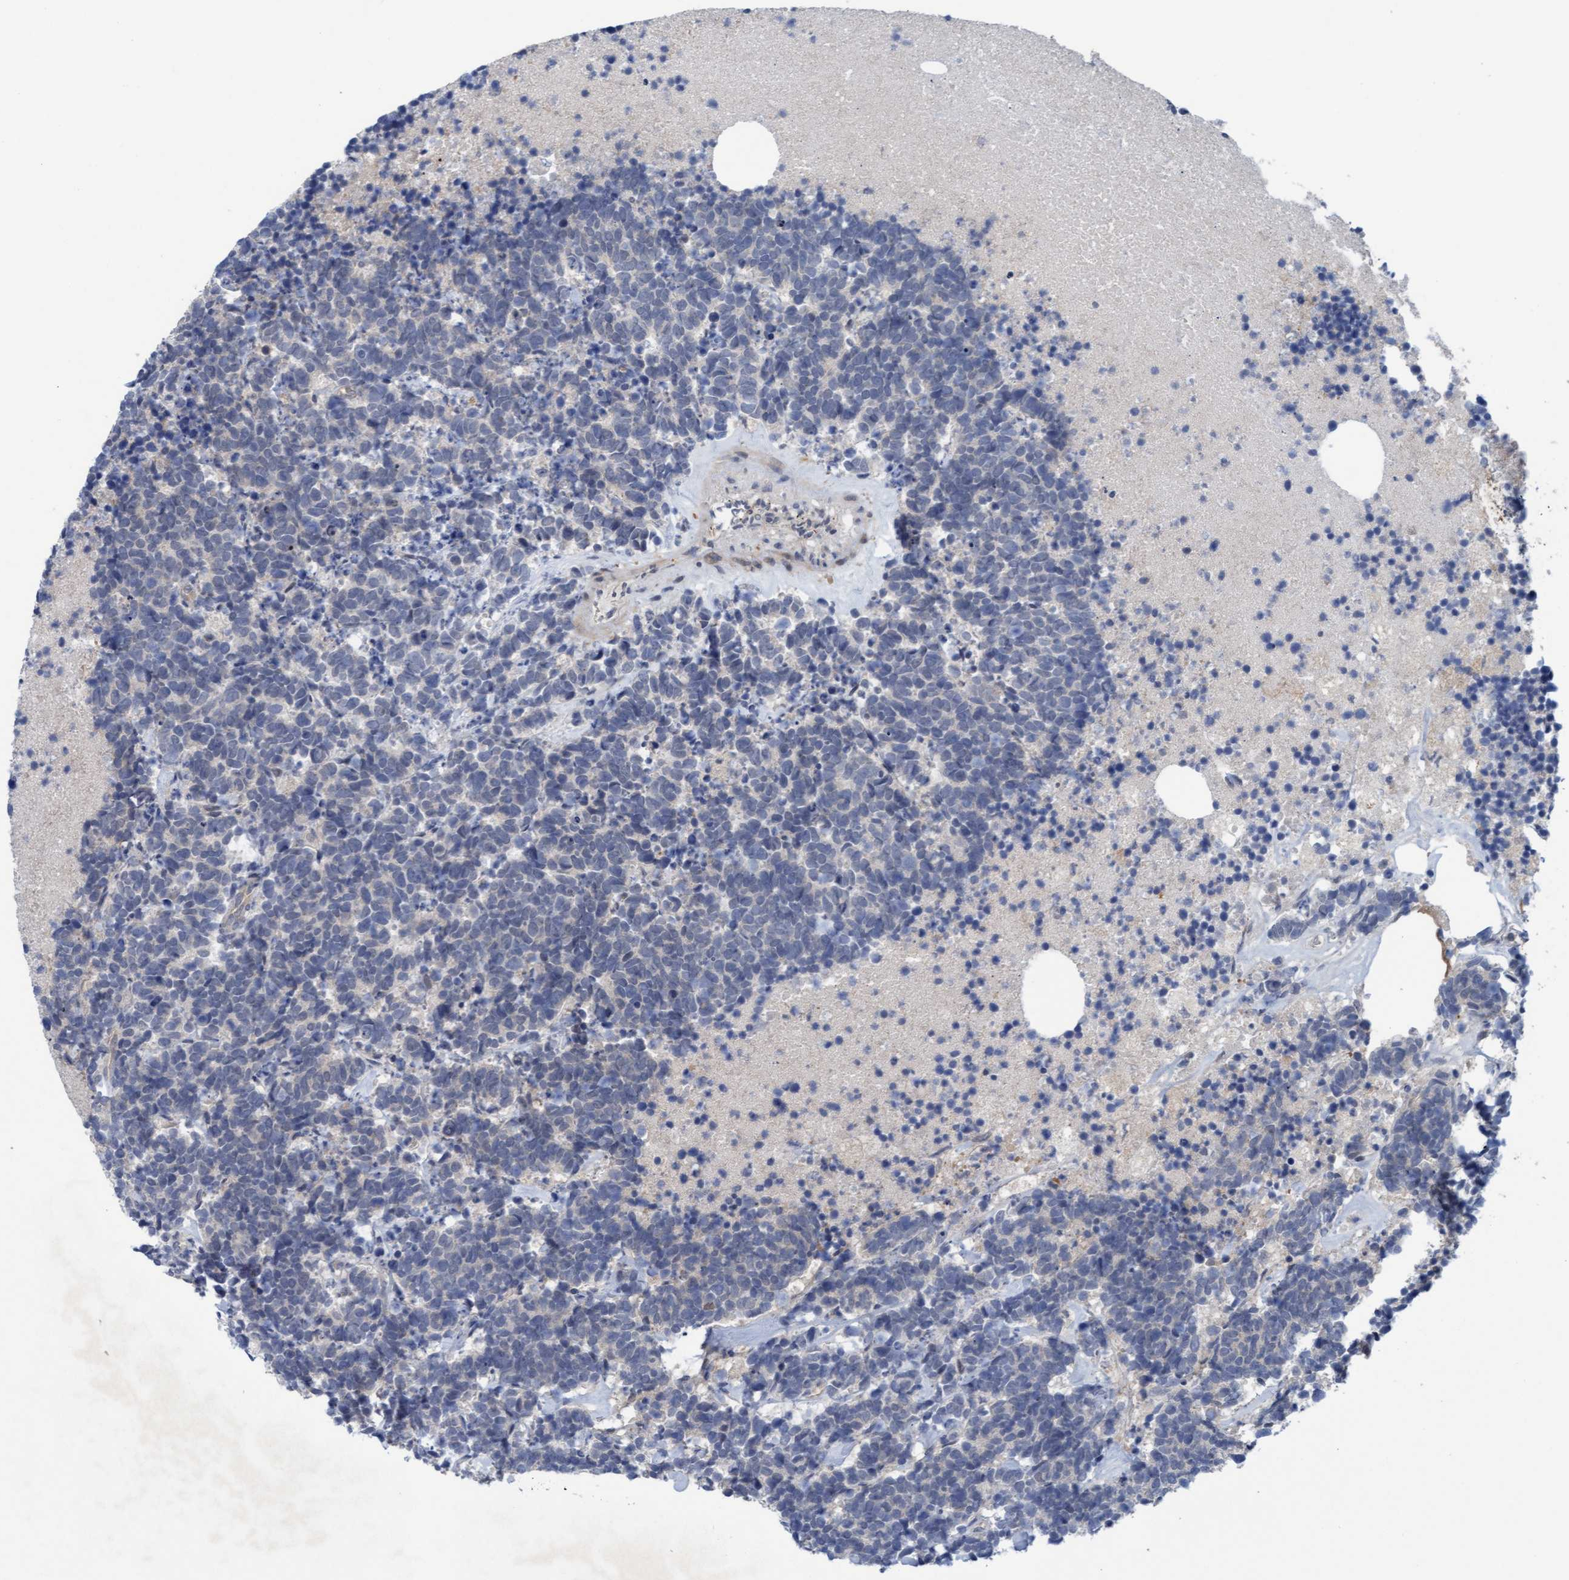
{"staining": {"intensity": "negative", "quantity": "none", "location": "none"}, "tissue": "carcinoid", "cell_type": "Tumor cells", "image_type": "cancer", "snomed": [{"axis": "morphology", "description": "Carcinoma, NOS"}, {"axis": "morphology", "description": "Carcinoid, malignant, NOS"}, {"axis": "topography", "description": "Urinary bladder"}], "caption": "There is no significant positivity in tumor cells of carcinoid. Nuclei are stained in blue.", "gene": "PLCD1", "patient": {"sex": "male", "age": 57}}